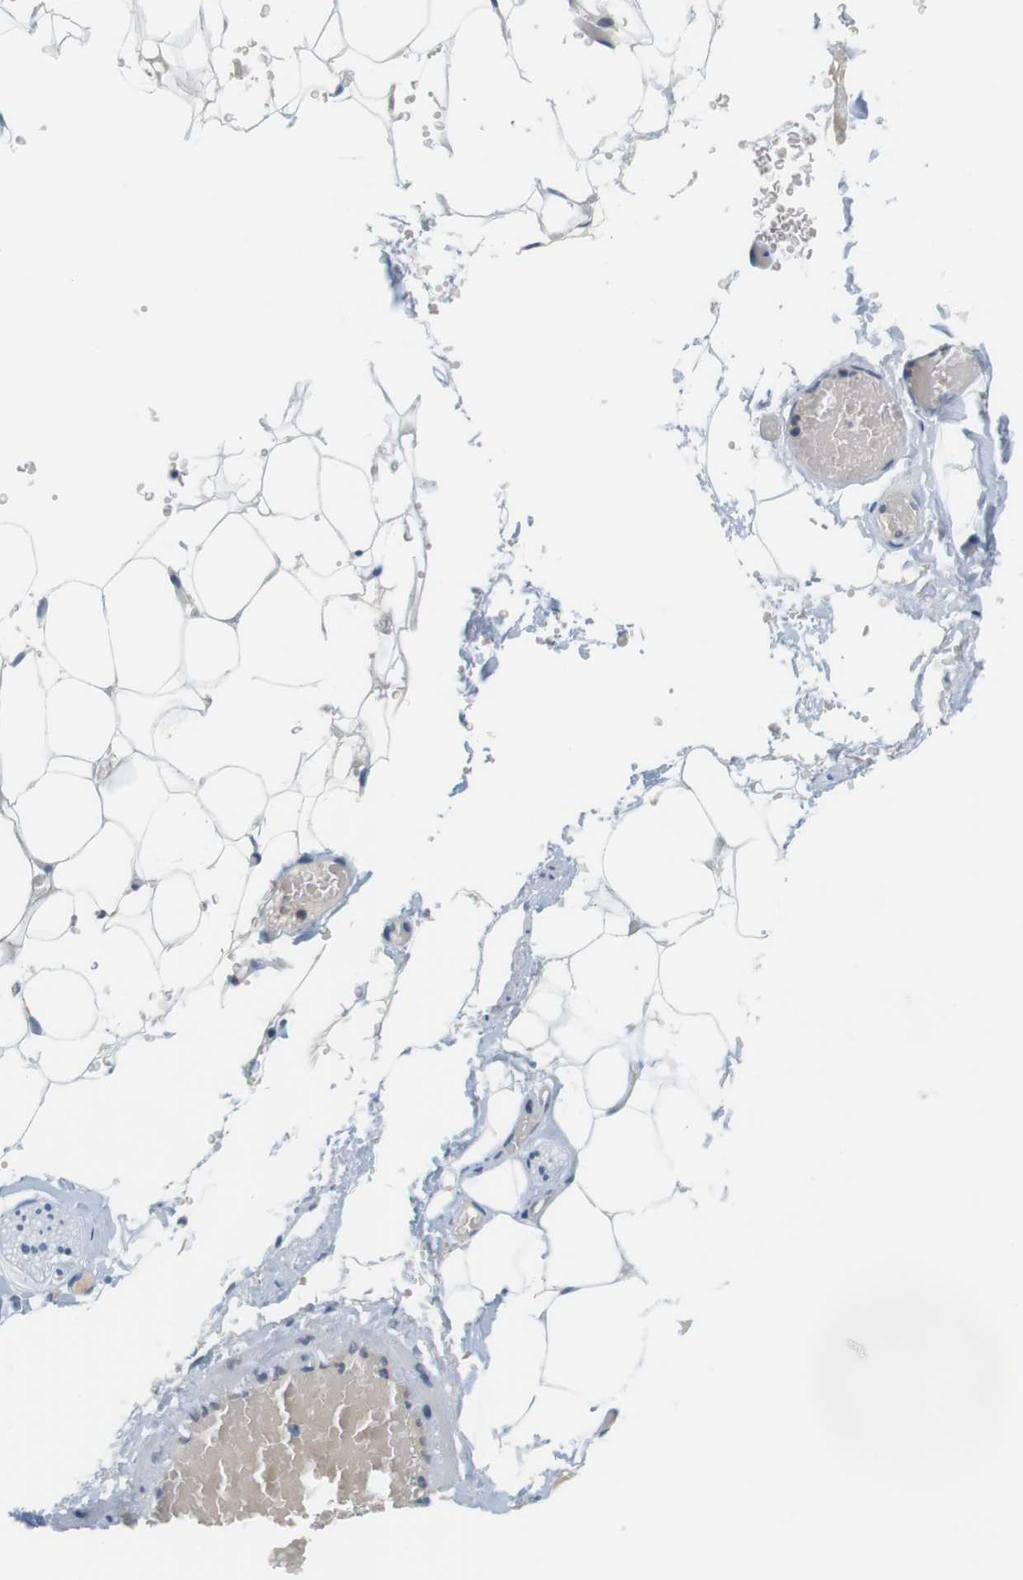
{"staining": {"intensity": "negative", "quantity": "none", "location": "none"}, "tissue": "adipose tissue", "cell_type": "Adipocytes", "image_type": "normal", "snomed": [{"axis": "morphology", "description": "Normal tissue, NOS"}, {"axis": "topography", "description": "Peripheral nerve tissue"}], "caption": "IHC histopathology image of unremarkable adipose tissue: adipose tissue stained with DAB demonstrates no significant protein staining in adipocytes.", "gene": "WNT7A", "patient": {"sex": "male", "age": 70}}